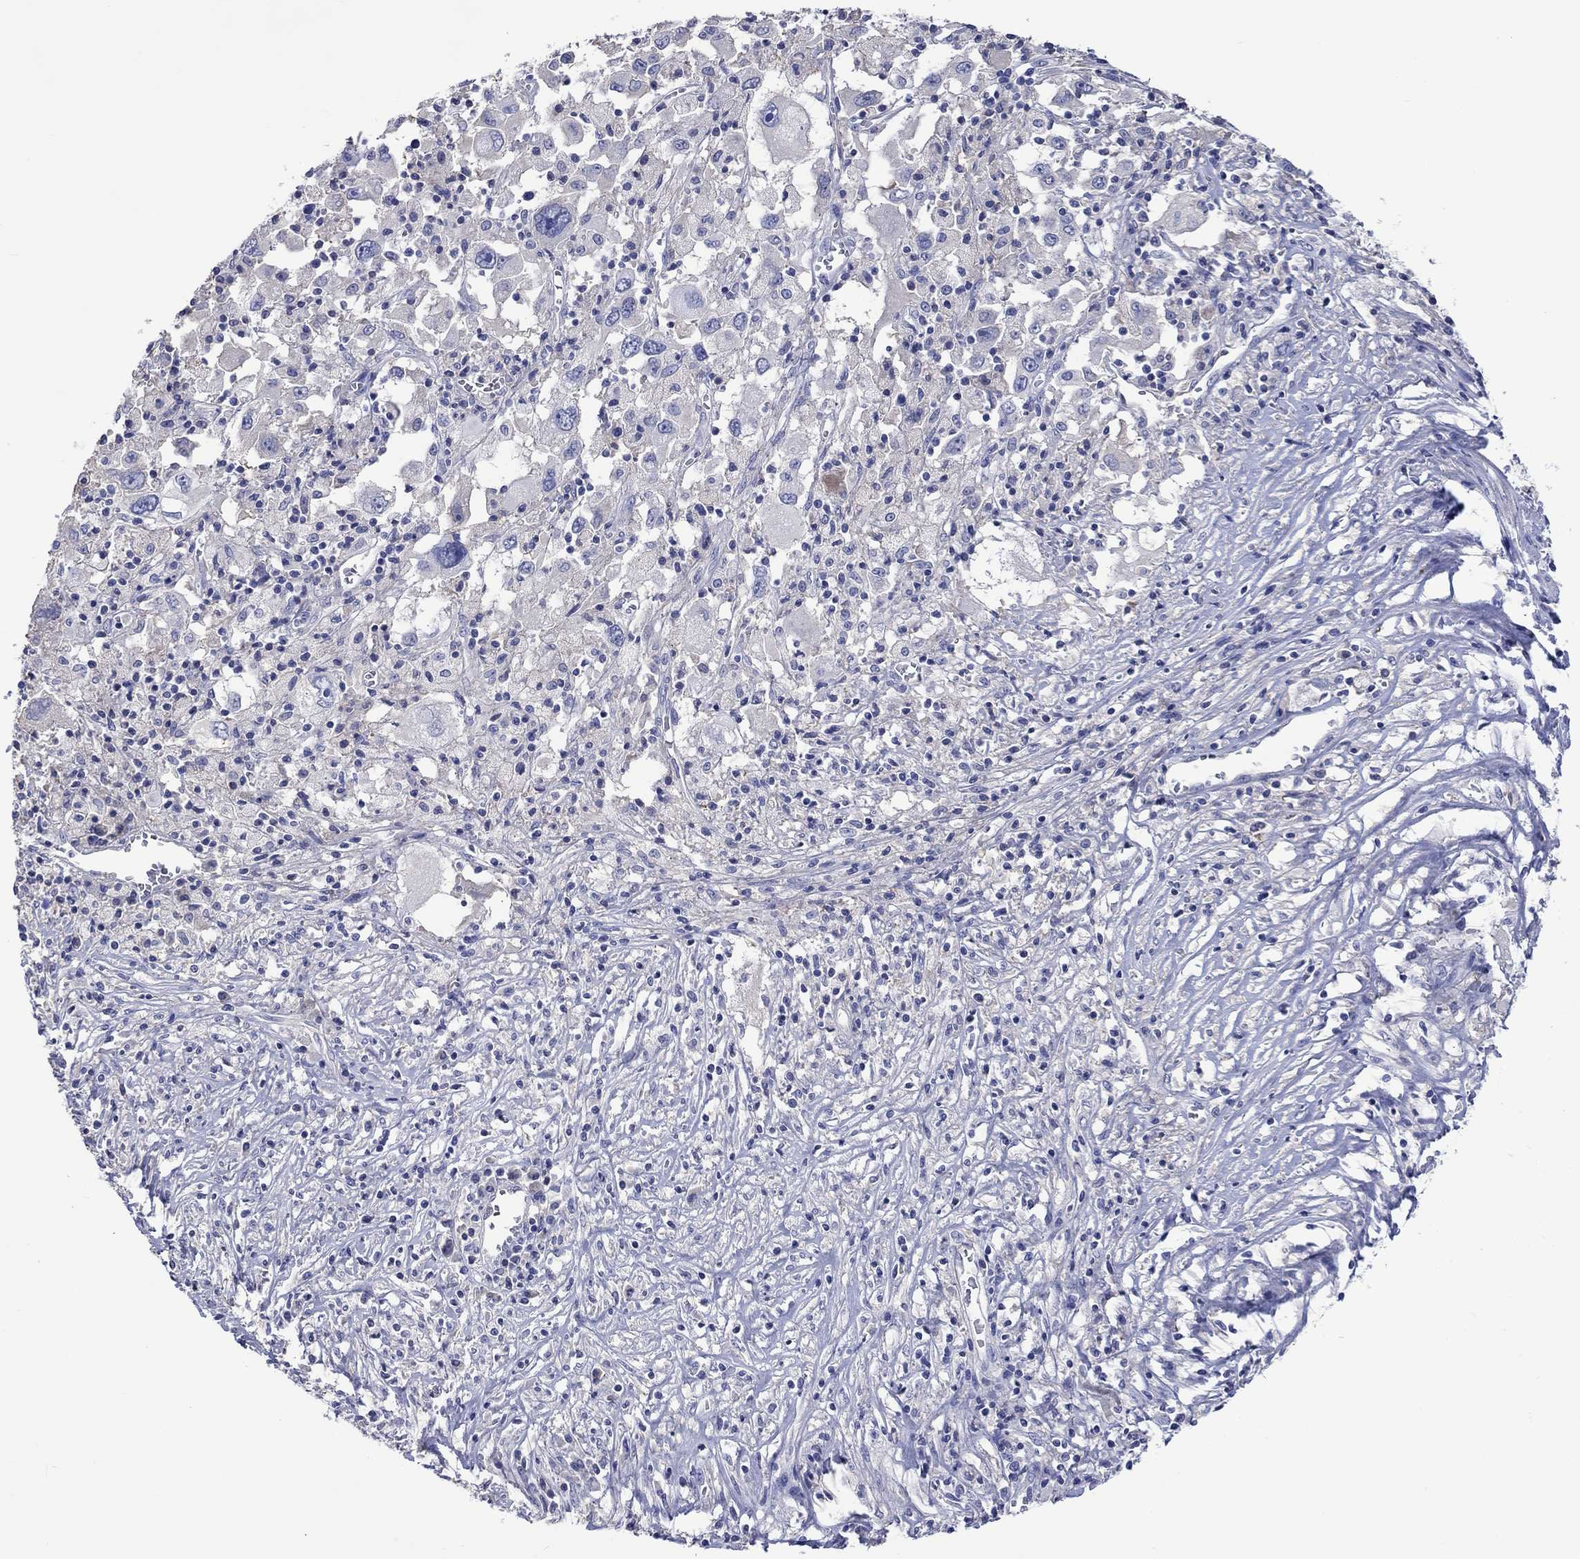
{"staining": {"intensity": "negative", "quantity": "none", "location": "none"}, "tissue": "melanoma", "cell_type": "Tumor cells", "image_type": "cancer", "snomed": [{"axis": "morphology", "description": "Malignant melanoma, Metastatic site"}, {"axis": "topography", "description": "Soft tissue"}], "caption": "Tumor cells show no significant protein positivity in malignant melanoma (metastatic site).", "gene": "TOMM20L", "patient": {"sex": "male", "age": 50}}